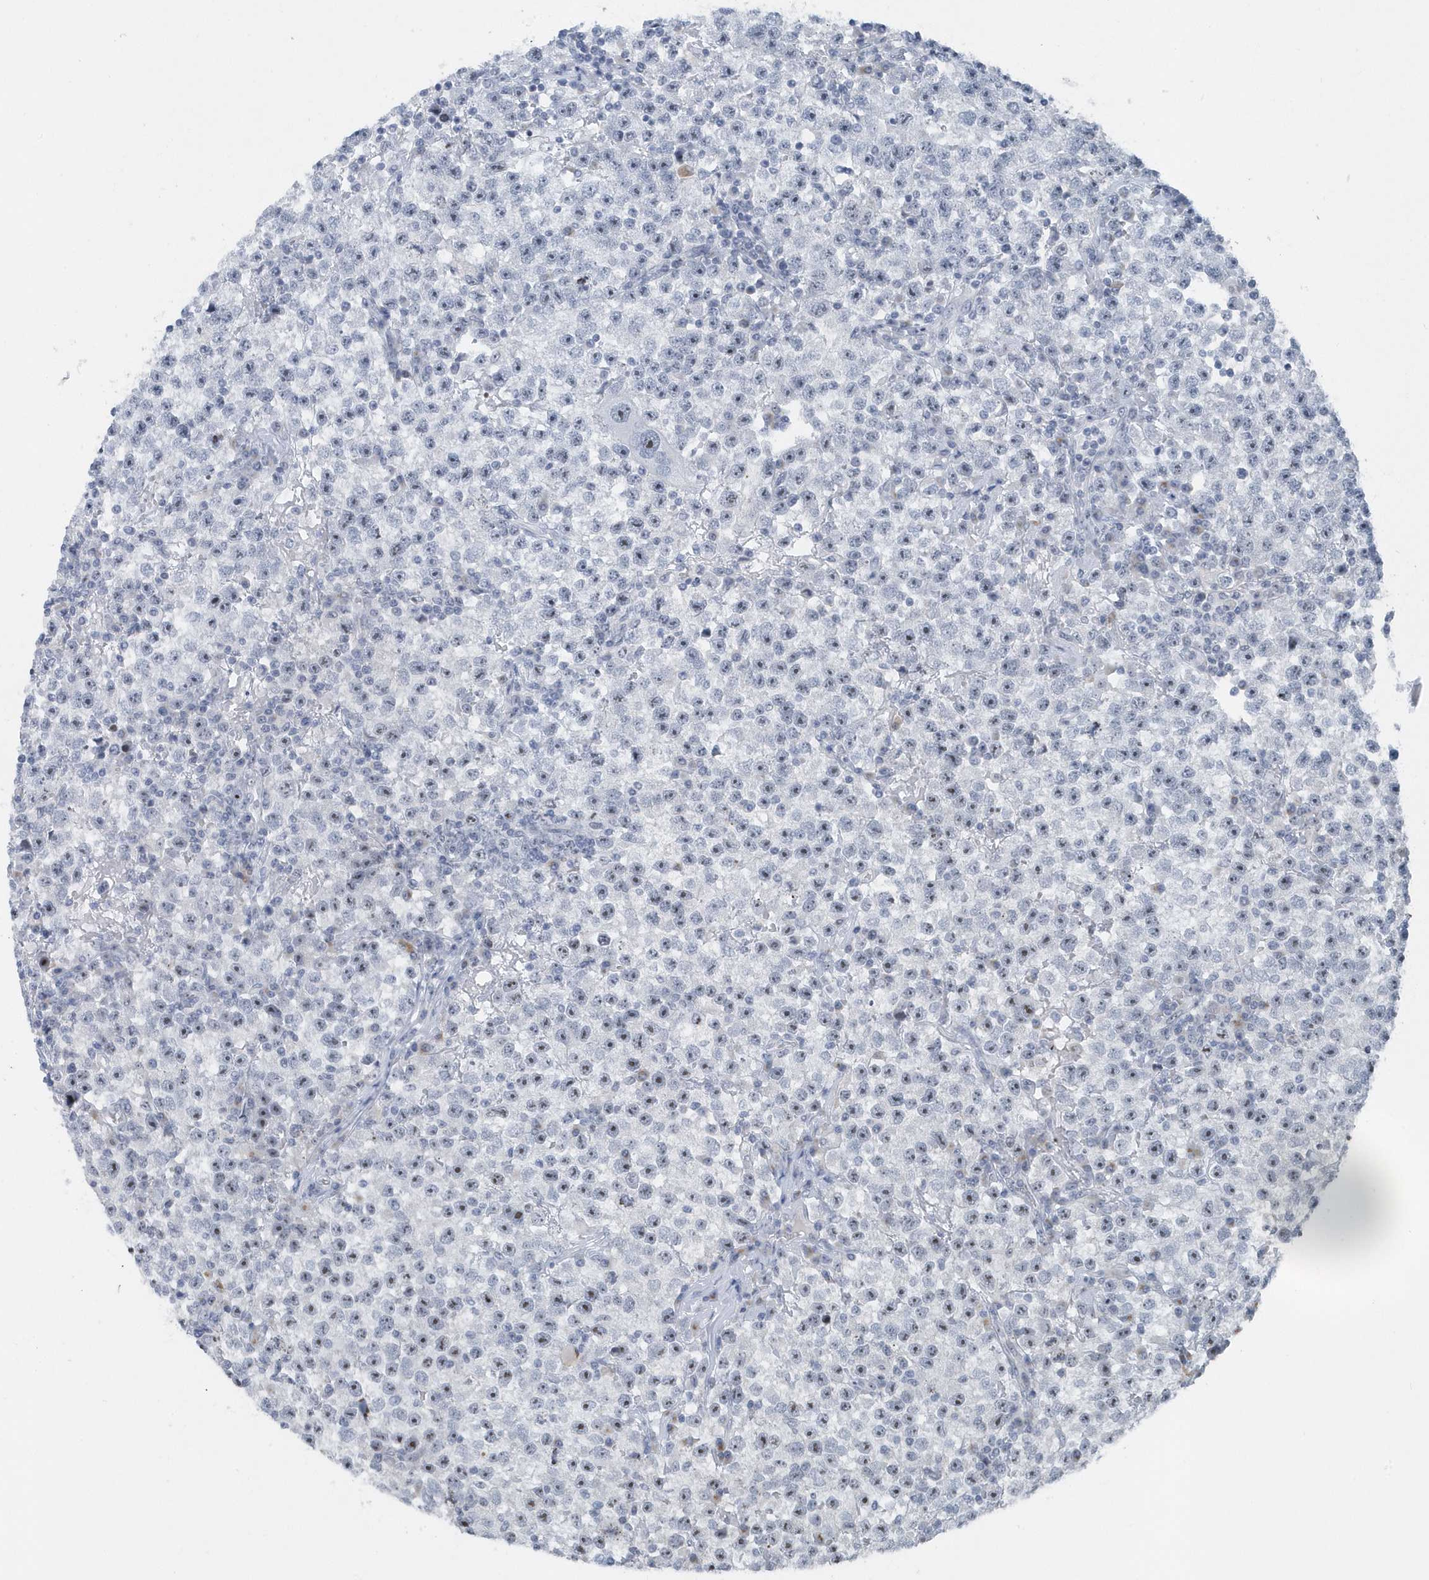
{"staining": {"intensity": "negative", "quantity": "none", "location": "none"}, "tissue": "testis cancer", "cell_type": "Tumor cells", "image_type": "cancer", "snomed": [{"axis": "morphology", "description": "Seminoma, NOS"}, {"axis": "topography", "description": "Testis"}], "caption": "Immunohistochemistry (IHC) micrograph of neoplastic tissue: seminoma (testis) stained with DAB demonstrates no significant protein staining in tumor cells. (DAB (3,3'-diaminobenzidine) immunohistochemistry, high magnification).", "gene": "RPF2", "patient": {"sex": "male", "age": 22}}